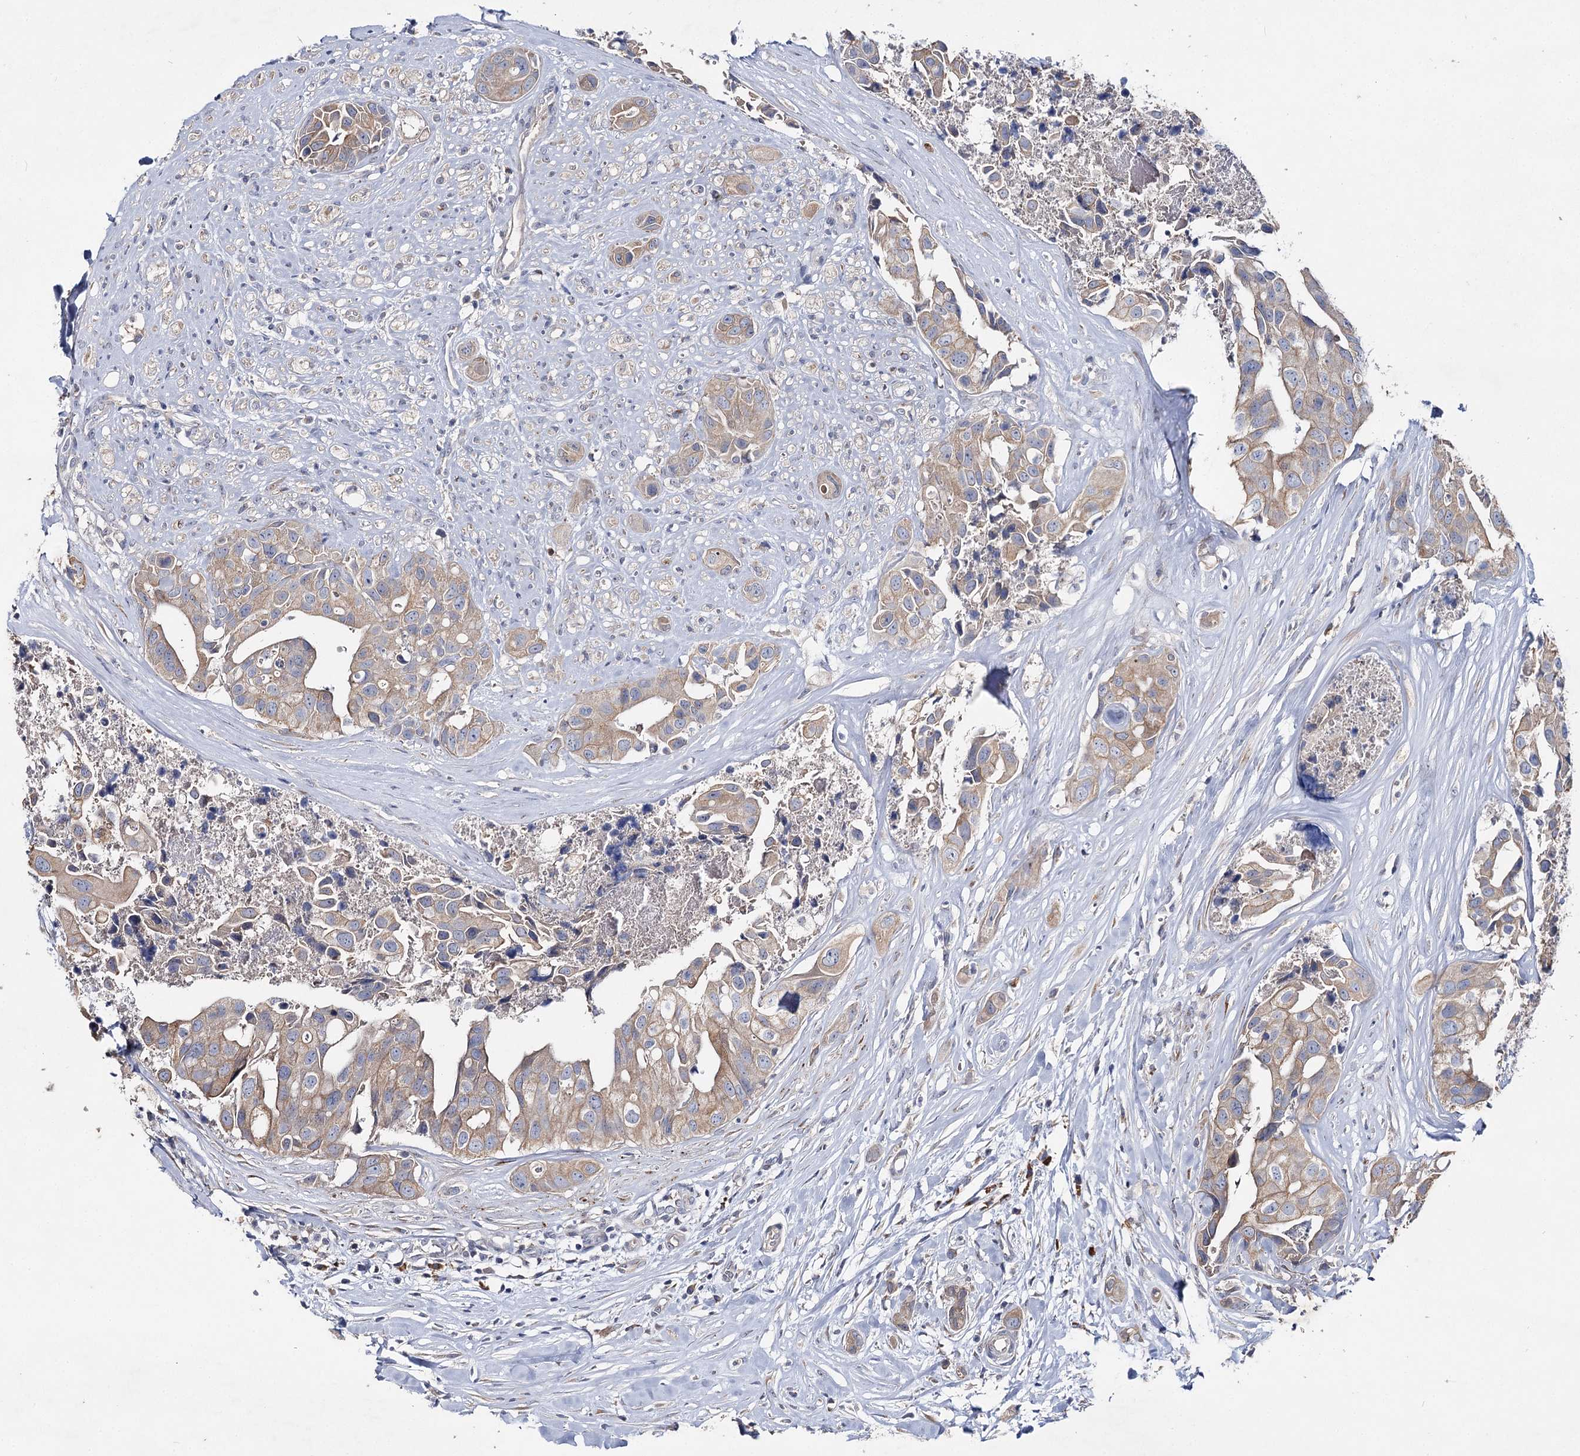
{"staining": {"intensity": "weak", "quantity": ">75%", "location": "cytoplasmic/membranous"}, "tissue": "head and neck cancer", "cell_type": "Tumor cells", "image_type": "cancer", "snomed": [{"axis": "morphology", "description": "Adenocarcinoma, NOS"}, {"axis": "morphology", "description": "Adenocarcinoma, metastatic, NOS"}, {"axis": "topography", "description": "Head-Neck"}], "caption": "The histopathology image demonstrates immunohistochemical staining of adenocarcinoma (head and neck). There is weak cytoplasmic/membranous expression is appreciated in about >75% of tumor cells.", "gene": "IL1RAP", "patient": {"sex": "male", "age": 75}}